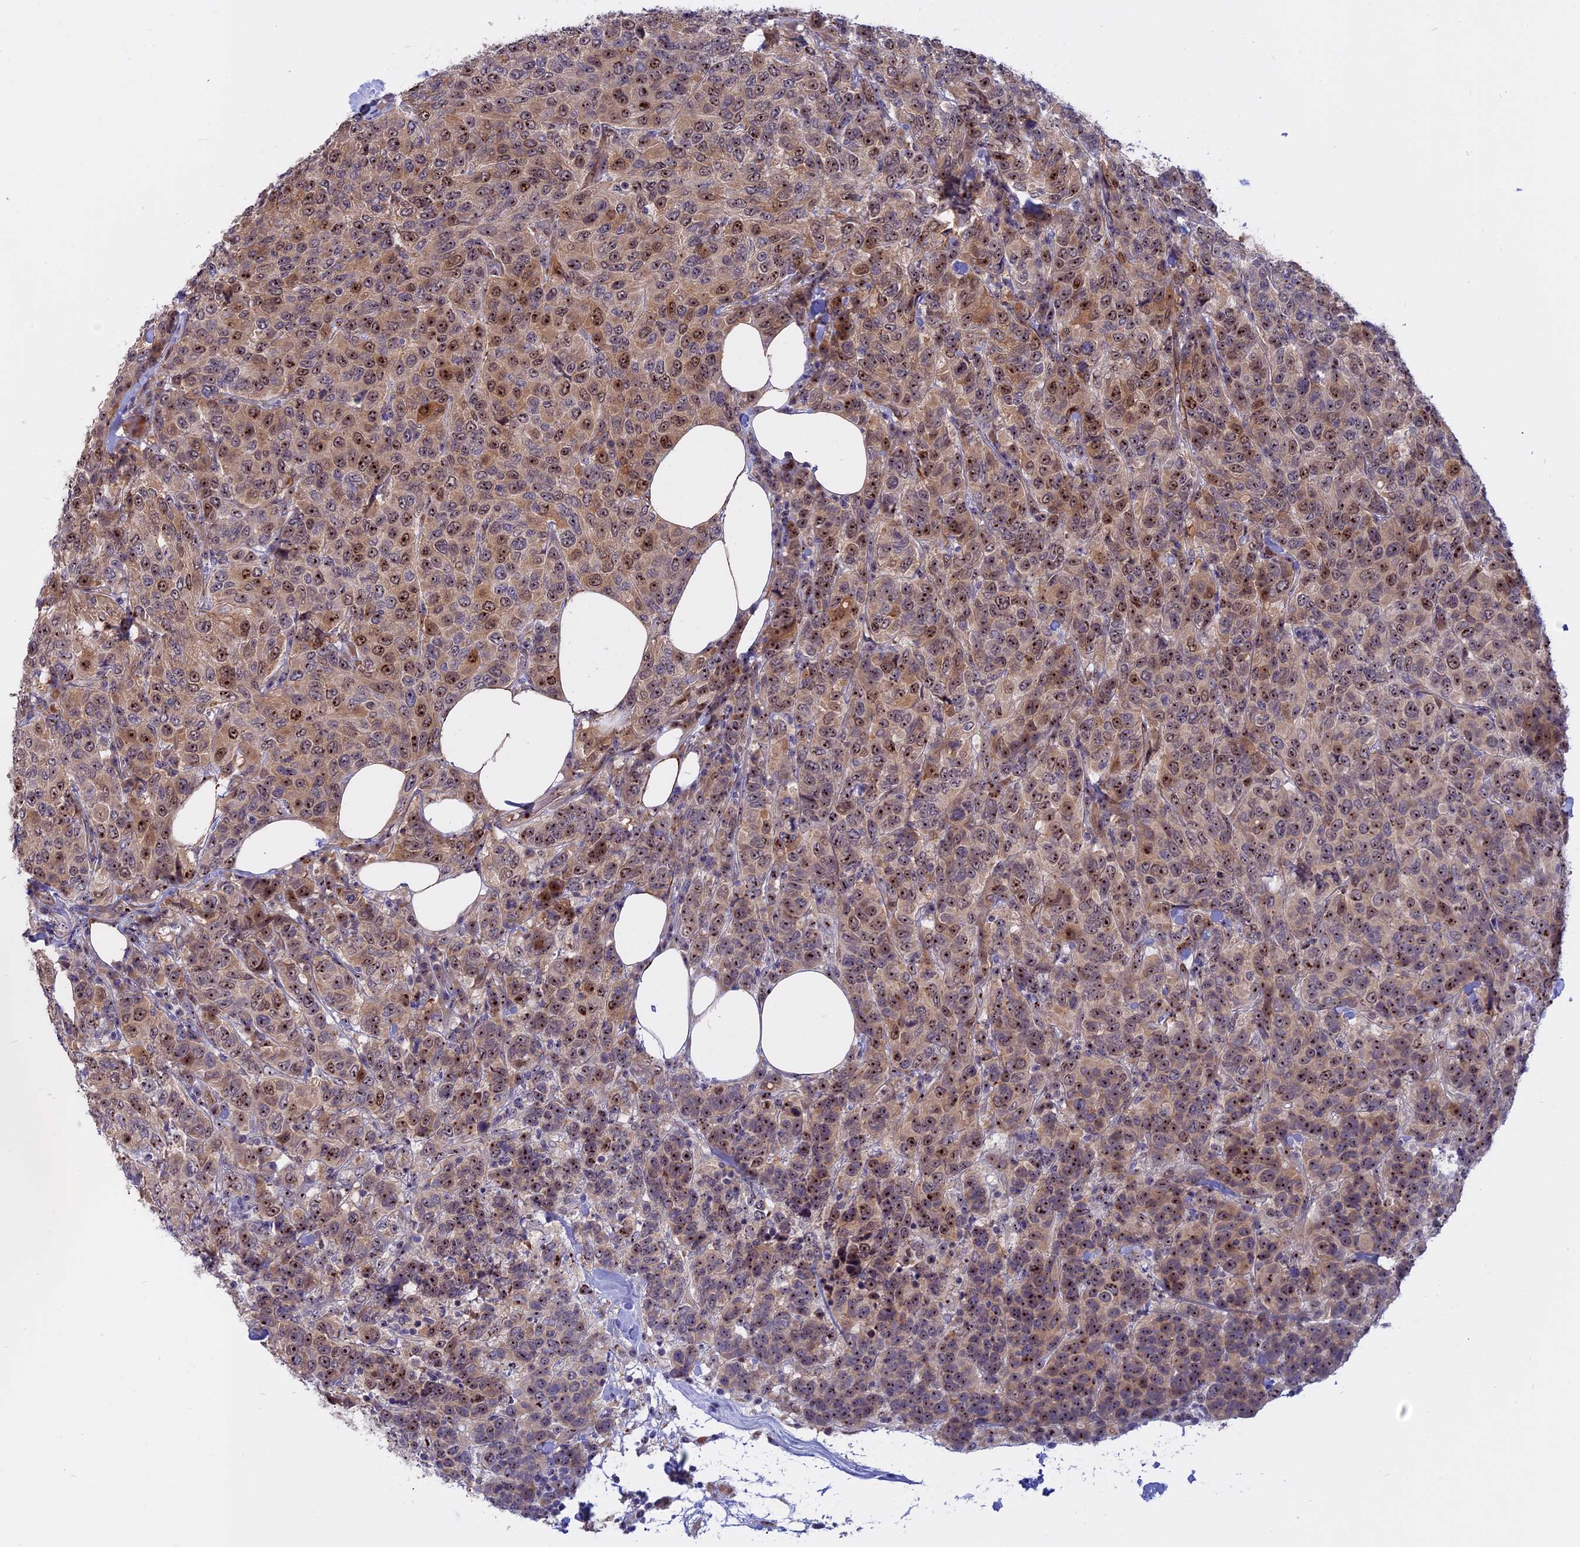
{"staining": {"intensity": "moderate", "quantity": ">75%", "location": "cytoplasmic/membranous,nuclear"}, "tissue": "breast cancer", "cell_type": "Tumor cells", "image_type": "cancer", "snomed": [{"axis": "morphology", "description": "Duct carcinoma"}, {"axis": "topography", "description": "Breast"}], "caption": "This photomicrograph demonstrates immunohistochemistry staining of human breast cancer, with medium moderate cytoplasmic/membranous and nuclear staining in about >75% of tumor cells.", "gene": "DBNDD1", "patient": {"sex": "female", "age": 55}}